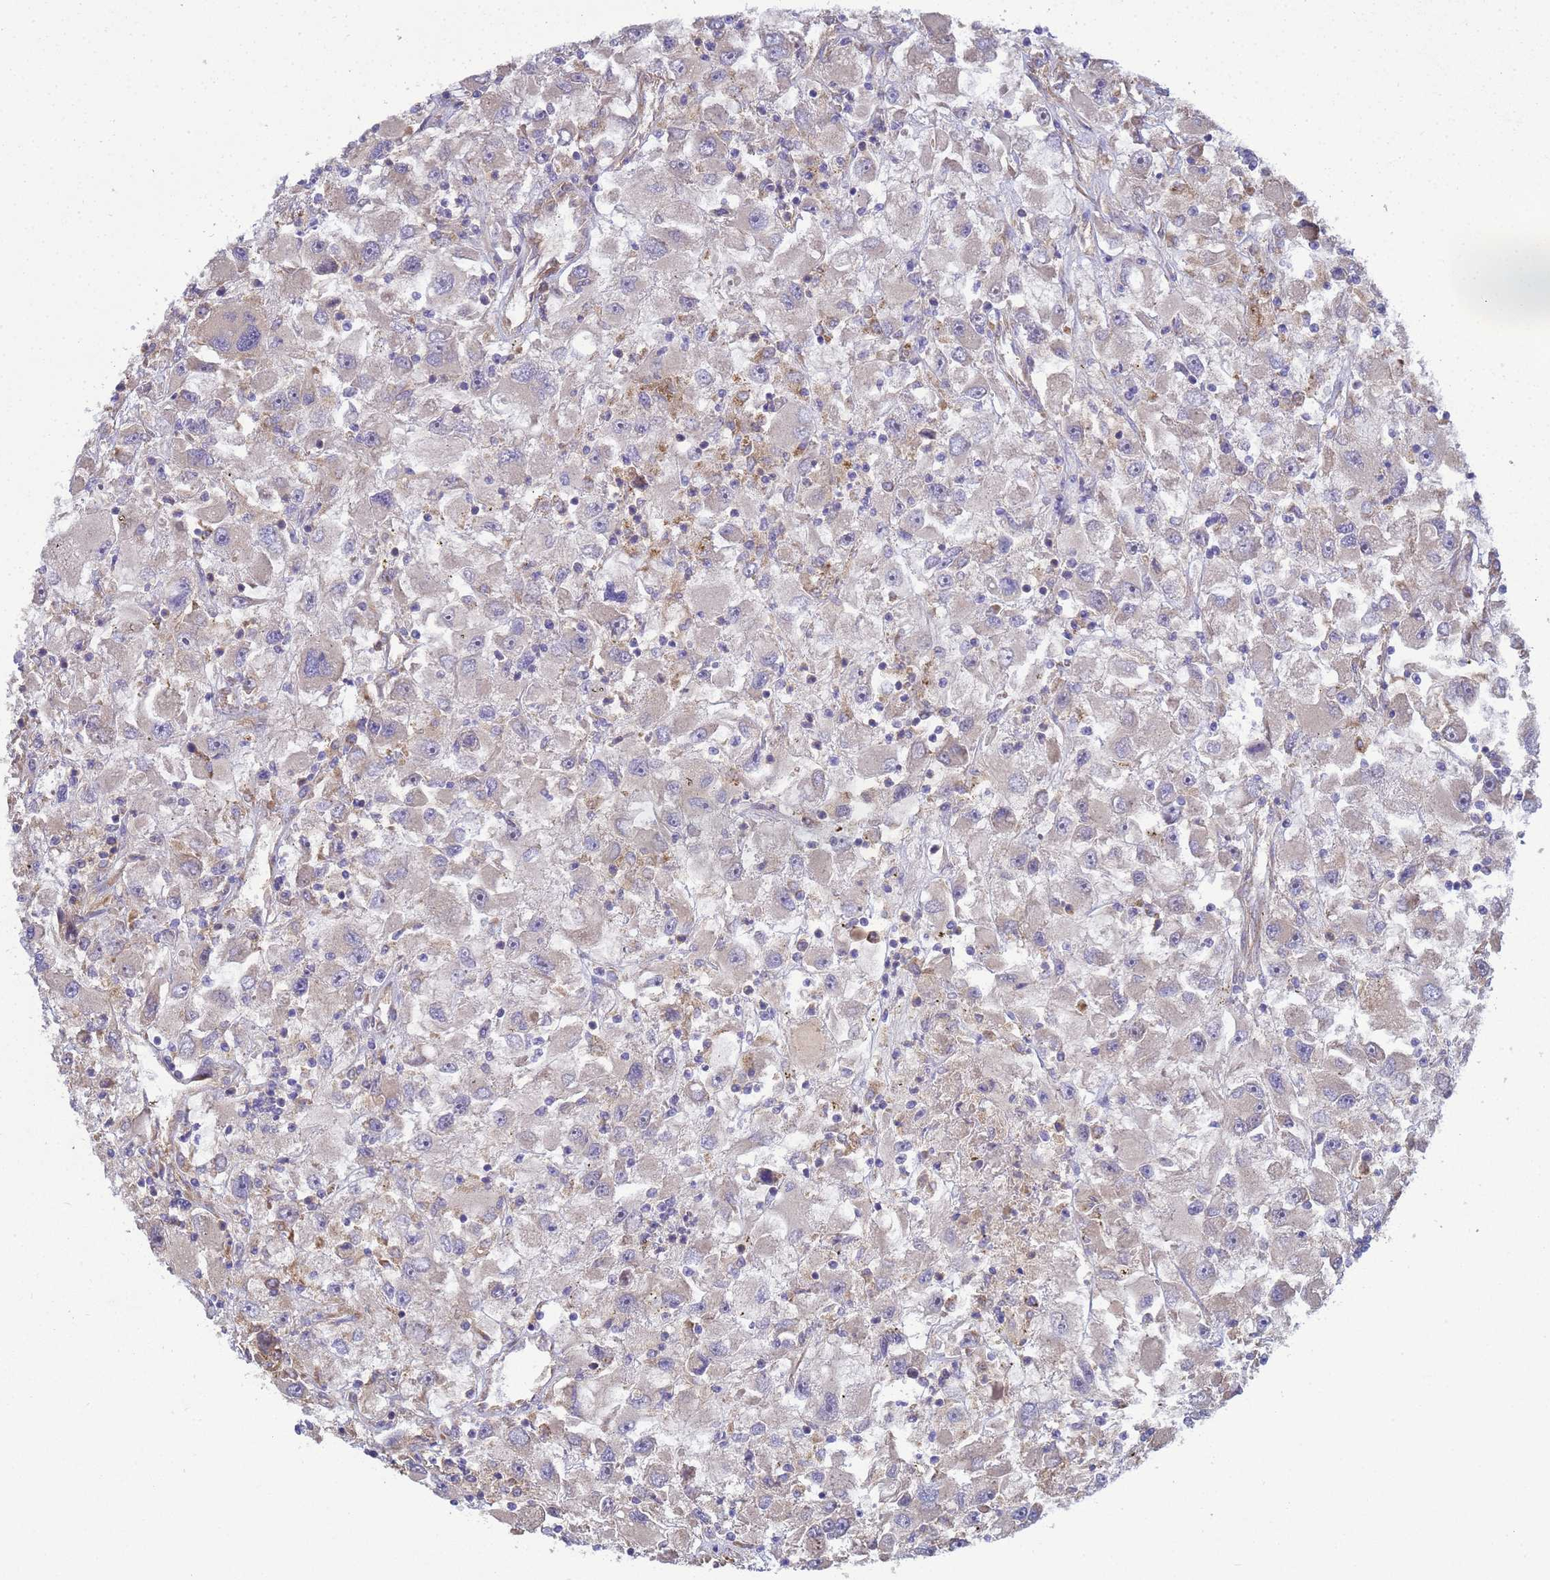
{"staining": {"intensity": "weak", "quantity": "25%-75%", "location": "cytoplasmic/membranous"}, "tissue": "renal cancer", "cell_type": "Tumor cells", "image_type": "cancer", "snomed": [{"axis": "morphology", "description": "Adenocarcinoma, NOS"}, {"axis": "topography", "description": "Kidney"}], "caption": "Protein staining exhibits weak cytoplasmic/membranous positivity in about 25%-75% of tumor cells in renal adenocarcinoma.", "gene": "BECN1", "patient": {"sex": "female", "age": 52}}